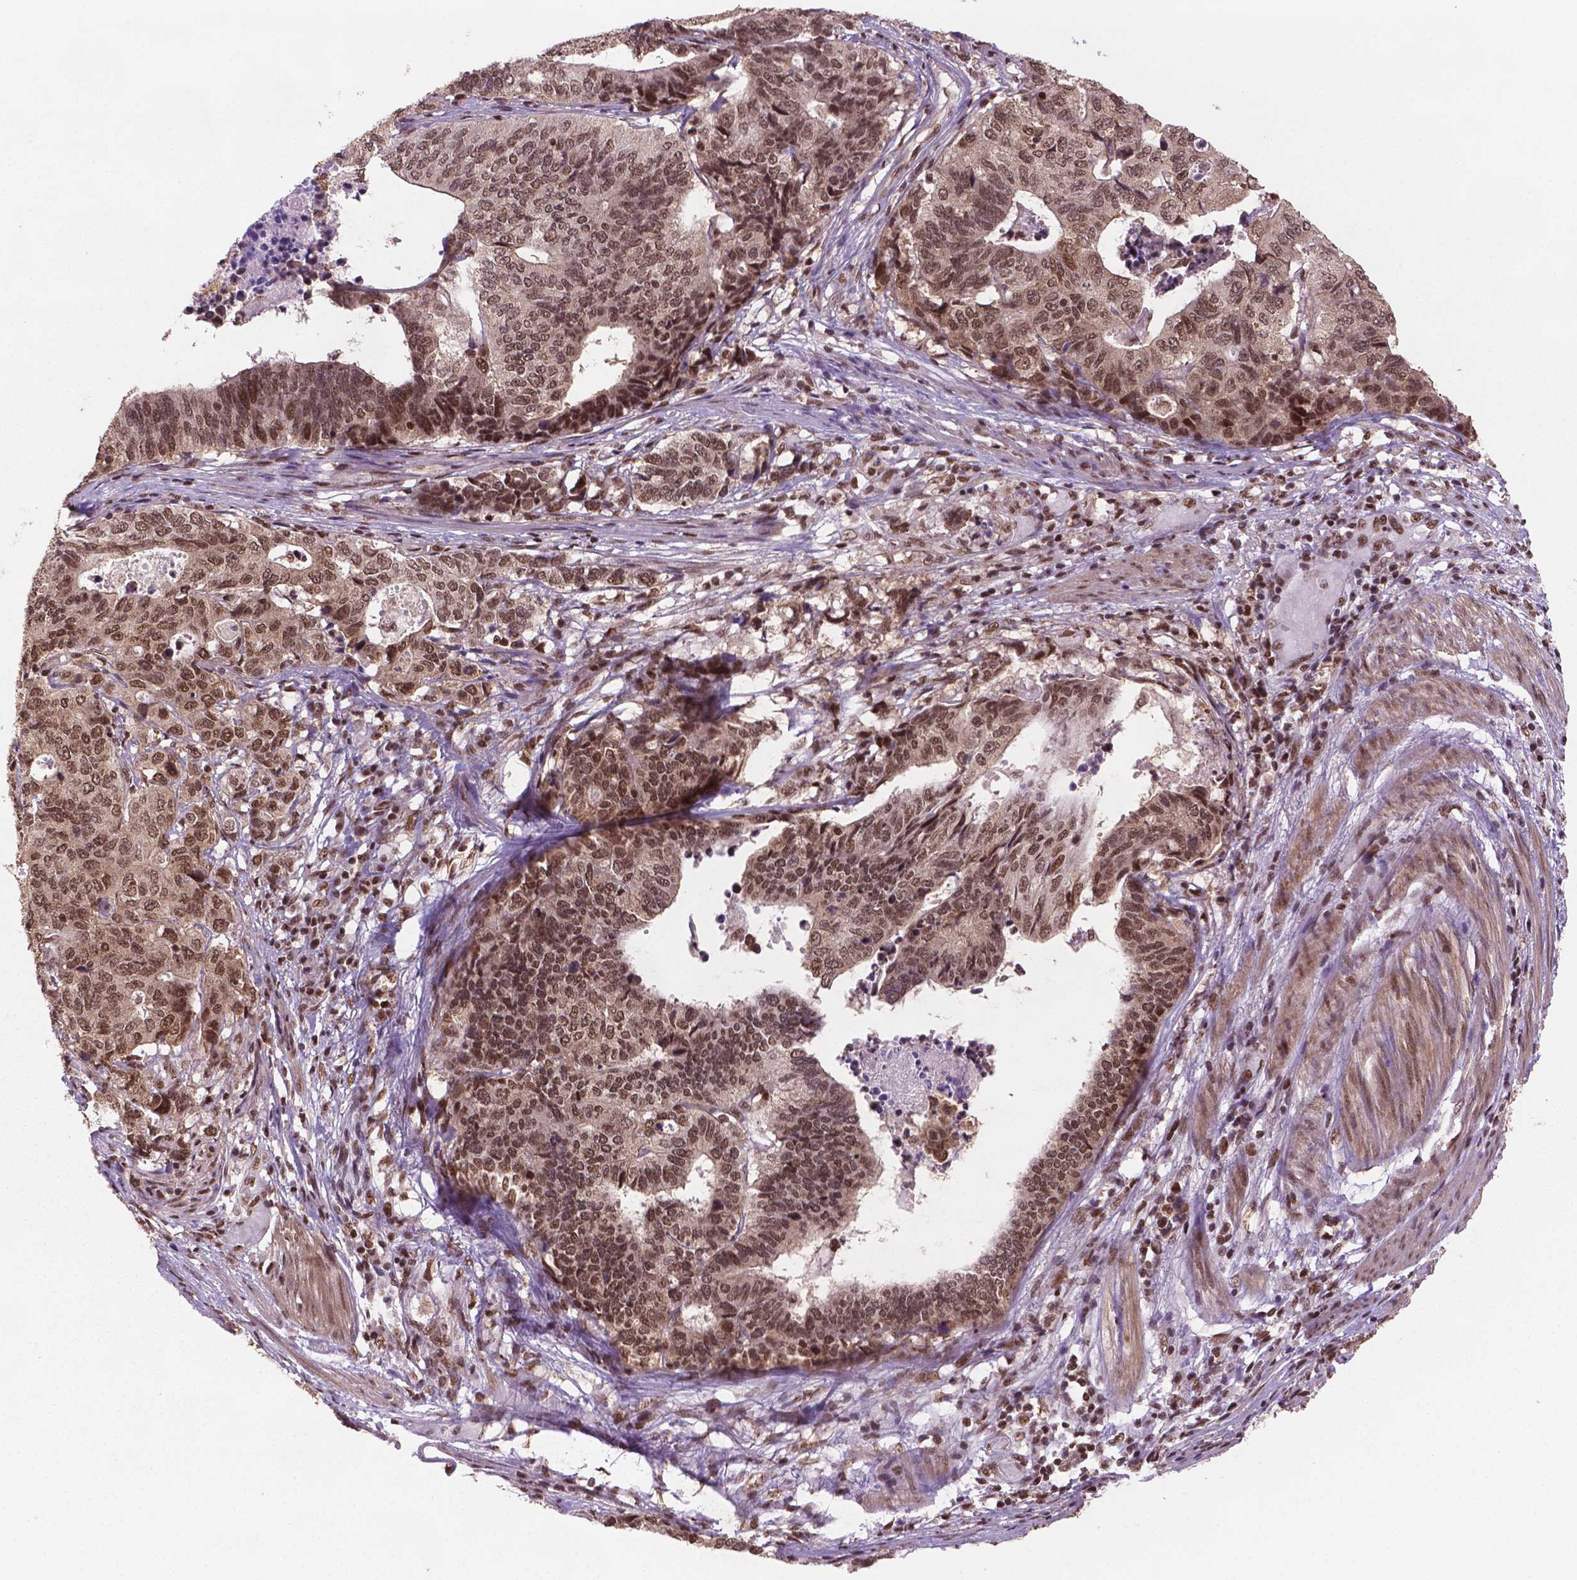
{"staining": {"intensity": "moderate", "quantity": ">75%", "location": "nuclear"}, "tissue": "stomach cancer", "cell_type": "Tumor cells", "image_type": "cancer", "snomed": [{"axis": "morphology", "description": "Adenocarcinoma, NOS"}, {"axis": "topography", "description": "Stomach, upper"}], "caption": "Human stomach adenocarcinoma stained with a brown dye displays moderate nuclear positive expression in about >75% of tumor cells.", "gene": "SIRT6", "patient": {"sex": "female", "age": 67}}